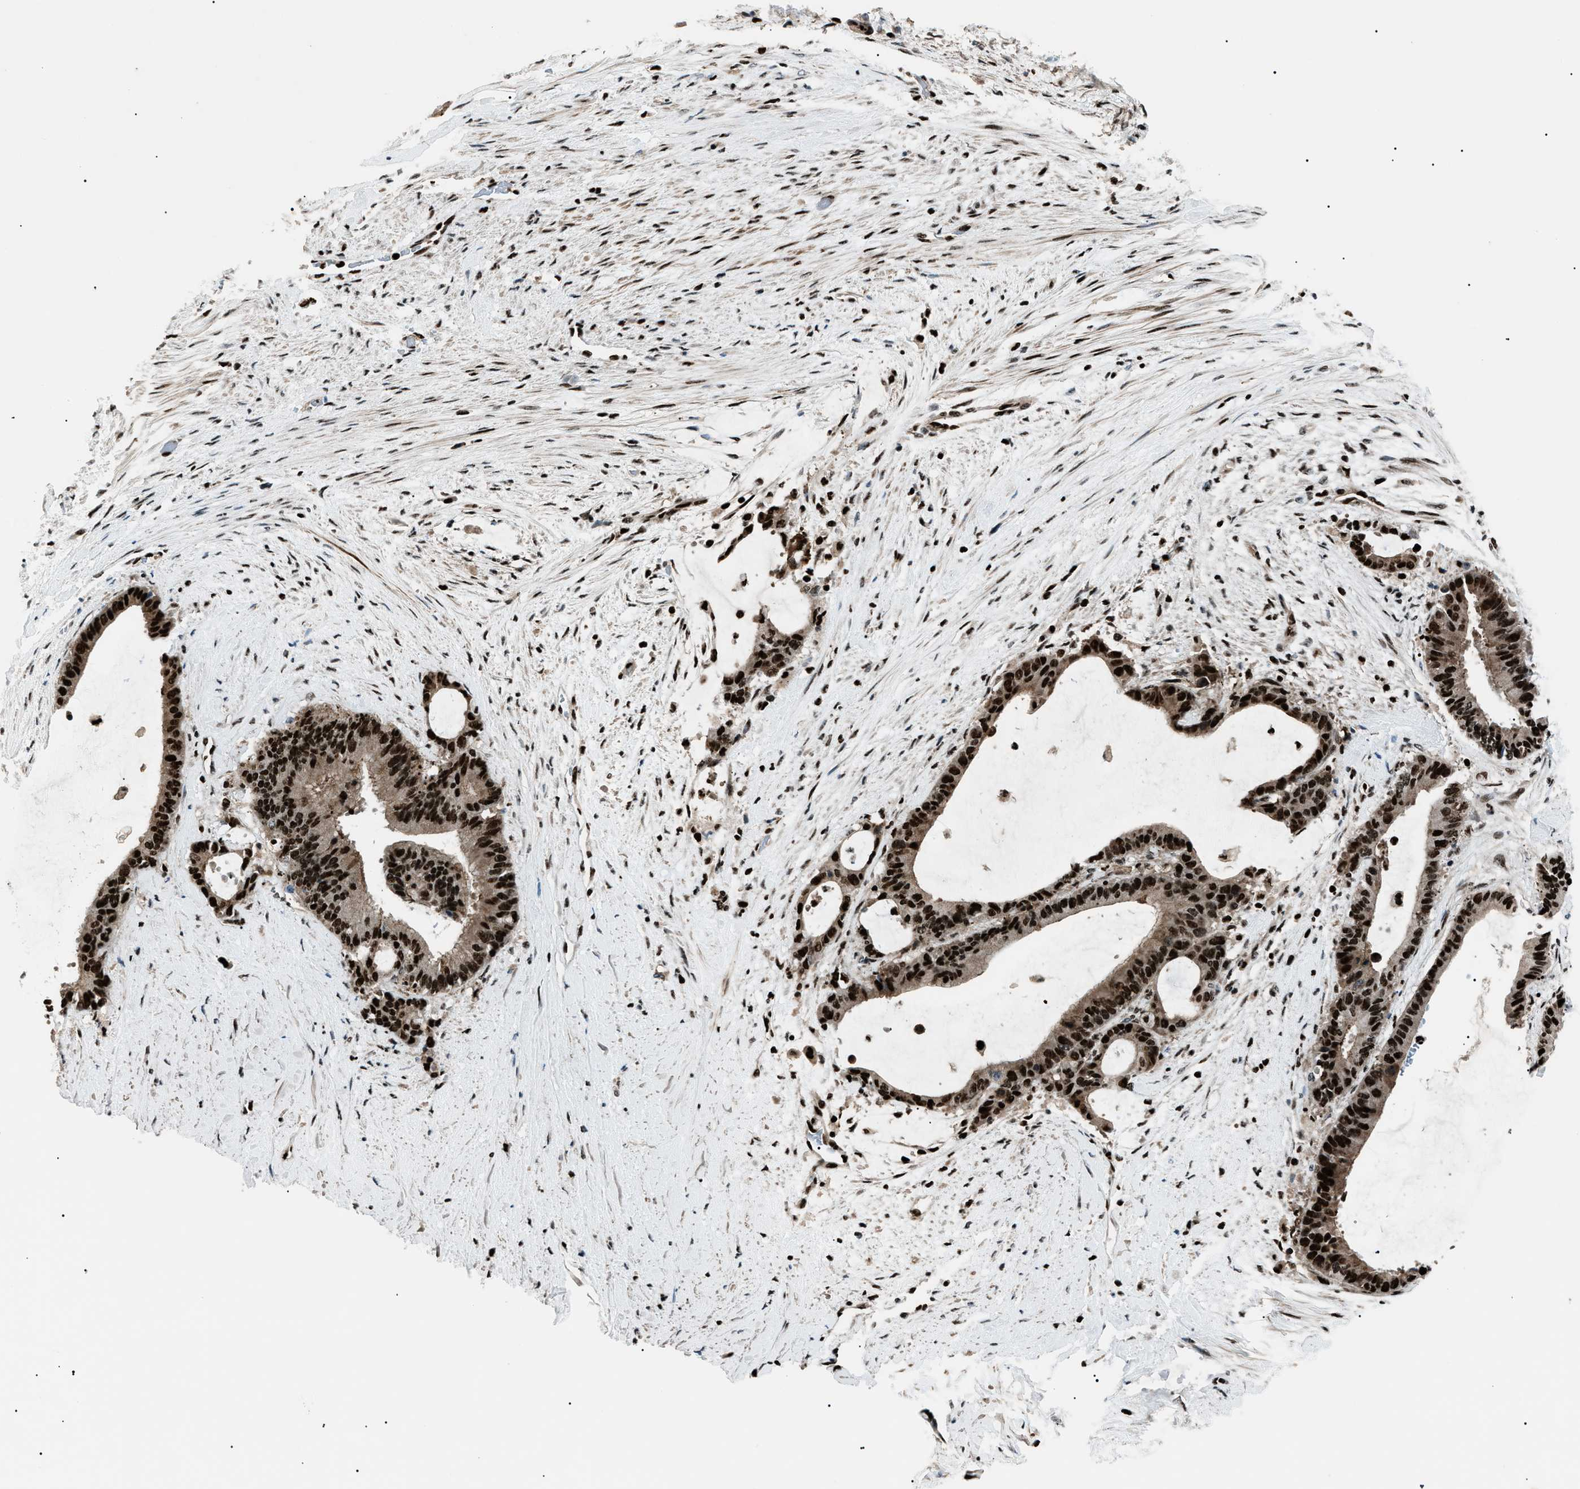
{"staining": {"intensity": "strong", "quantity": ">75%", "location": "nuclear"}, "tissue": "liver cancer", "cell_type": "Tumor cells", "image_type": "cancer", "snomed": [{"axis": "morphology", "description": "Cholangiocarcinoma"}, {"axis": "topography", "description": "Liver"}], "caption": "Human liver cancer (cholangiocarcinoma) stained for a protein (brown) exhibits strong nuclear positive expression in approximately >75% of tumor cells.", "gene": "PRKX", "patient": {"sex": "female", "age": 73}}